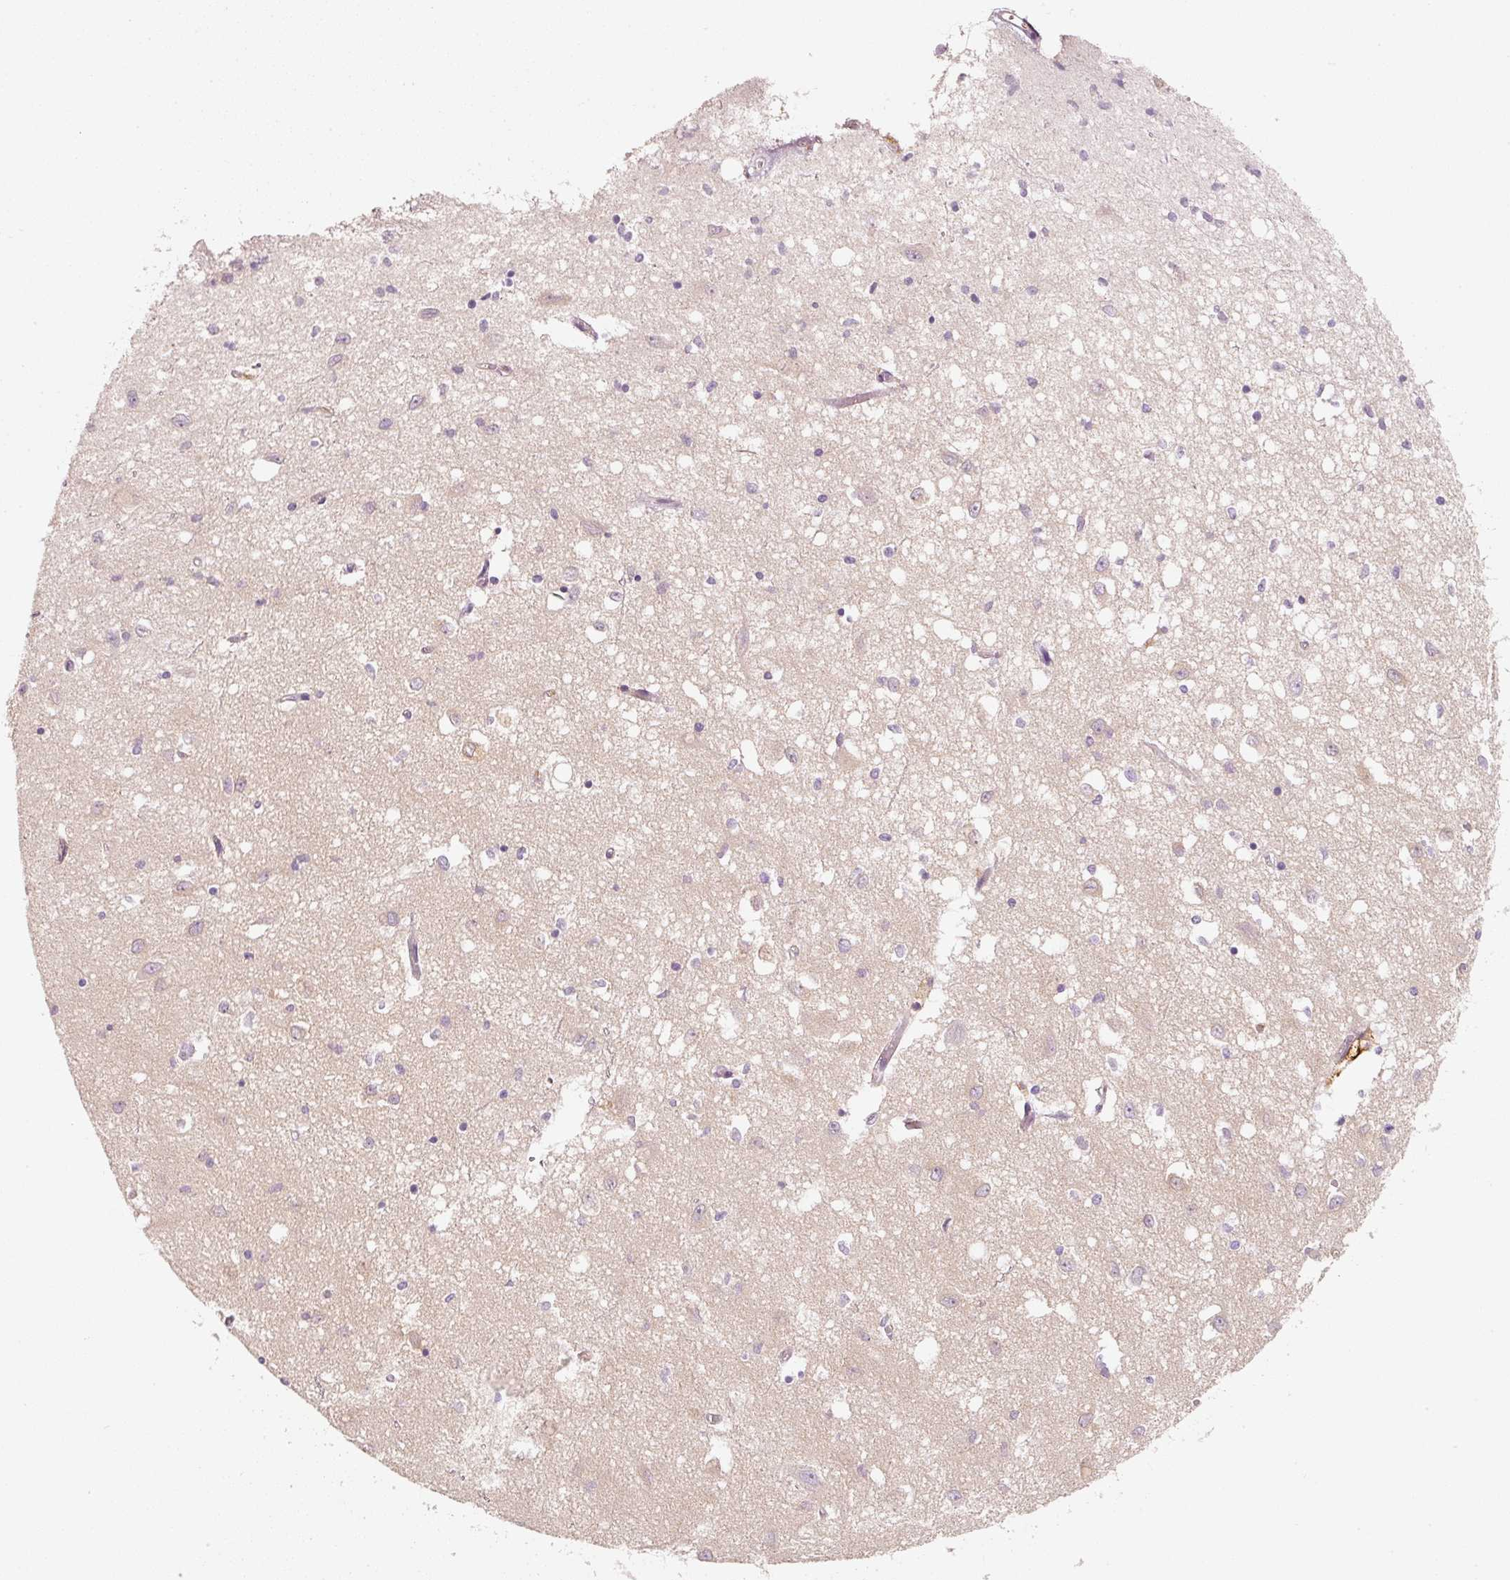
{"staining": {"intensity": "moderate", "quantity": "<25%", "location": "cytoplasmic/membranous"}, "tissue": "caudate", "cell_type": "Glial cells", "image_type": "normal", "snomed": [{"axis": "morphology", "description": "Normal tissue, NOS"}, {"axis": "topography", "description": "Lateral ventricle wall"}], "caption": "Protein staining displays moderate cytoplasmic/membranous positivity in about <25% of glial cells in benign caudate. The staining is performed using DAB (3,3'-diaminobenzidine) brown chromogen to label protein expression. The nuclei are counter-stained blue using hematoxylin.", "gene": "IQGAP2", "patient": {"sex": "male", "age": 70}}